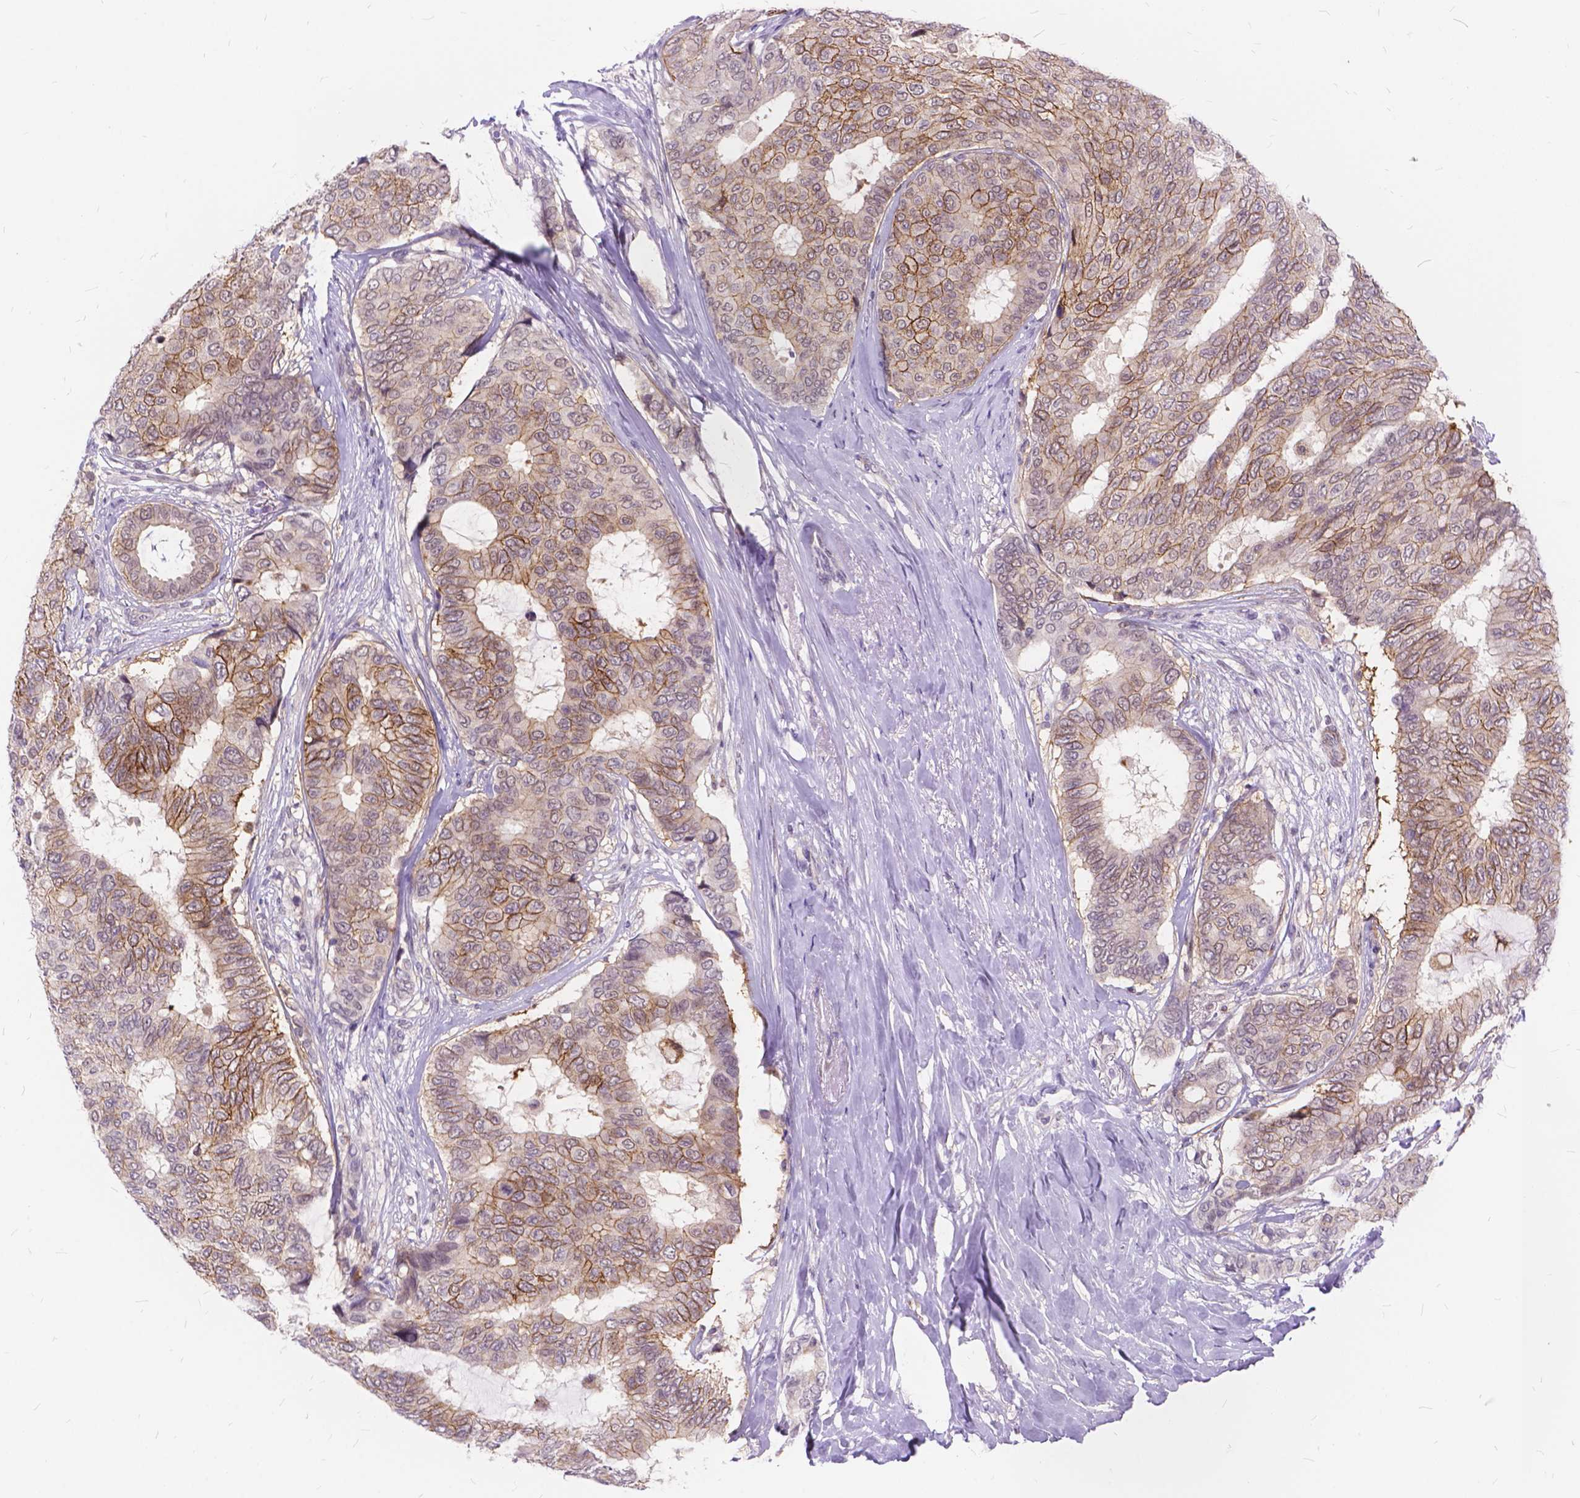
{"staining": {"intensity": "moderate", "quantity": "25%-75%", "location": "cytoplasmic/membranous"}, "tissue": "breast cancer", "cell_type": "Tumor cells", "image_type": "cancer", "snomed": [{"axis": "morphology", "description": "Duct carcinoma"}, {"axis": "topography", "description": "Breast"}], "caption": "Human breast cancer (infiltrating ductal carcinoma) stained for a protein (brown) displays moderate cytoplasmic/membranous positive positivity in about 25%-75% of tumor cells.", "gene": "MAN2C1", "patient": {"sex": "female", "age": 75}}